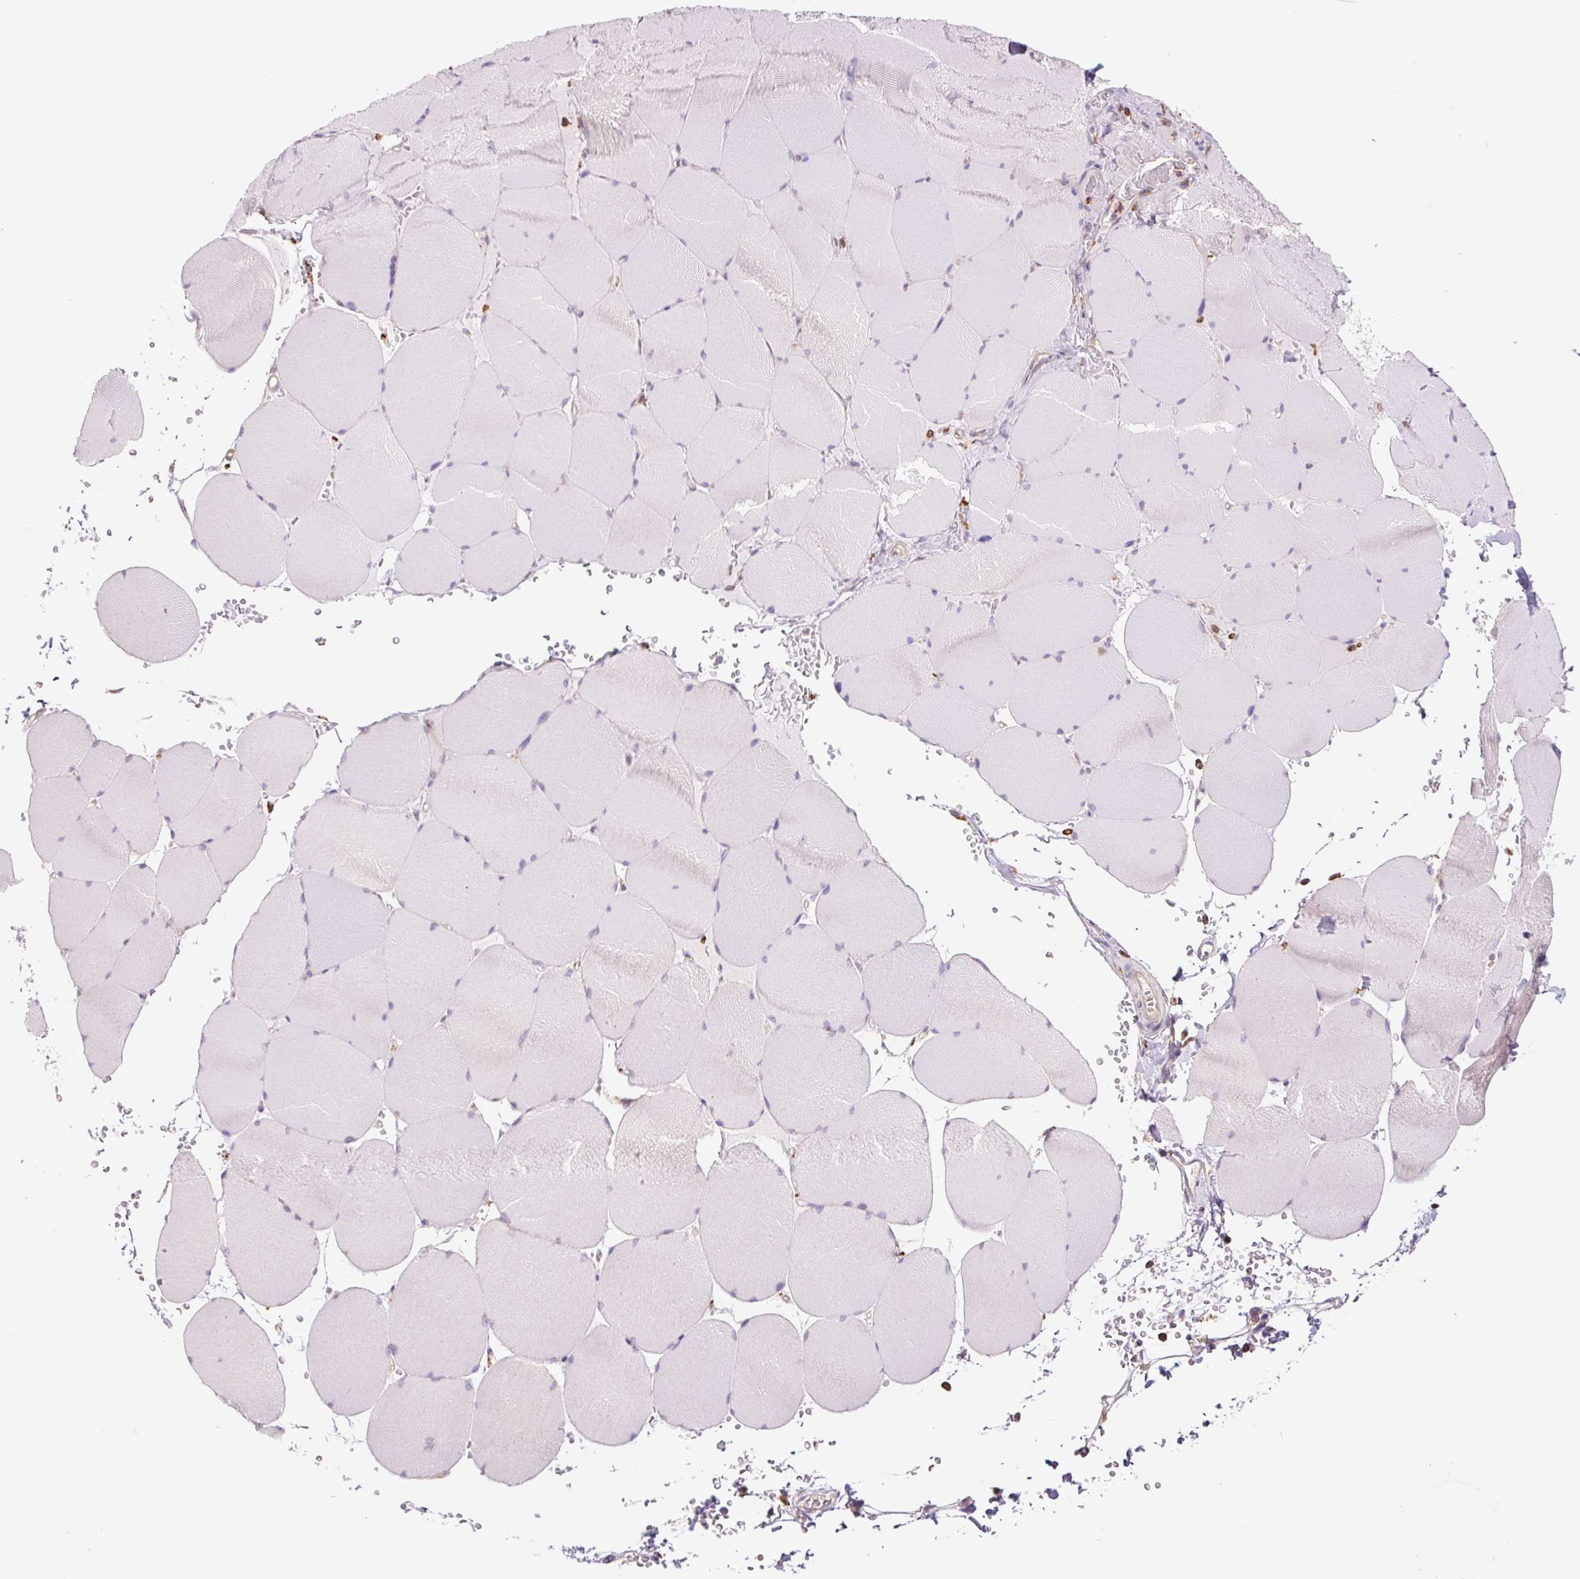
{"staining": {"intensity": "negative", "quantity": "none", "location": "none"}, "tissue": "skeletal muscle", "cell_type": "Myocytes", "image_type": "normal", "snomed": [{"axis": "morphology", "description": "Normal tissue, NOS"}, {"axis": "topography", "description": "Skeletal muscle"}, {"axis": "topography", "description": "Head-Neck"}], "caption": "Immunohistochemical staining of benign skeletal muscle reveals no significant staining in myocytes.", "gene": "SH2D6", "patient": {"sex": "male", "age": 66}}